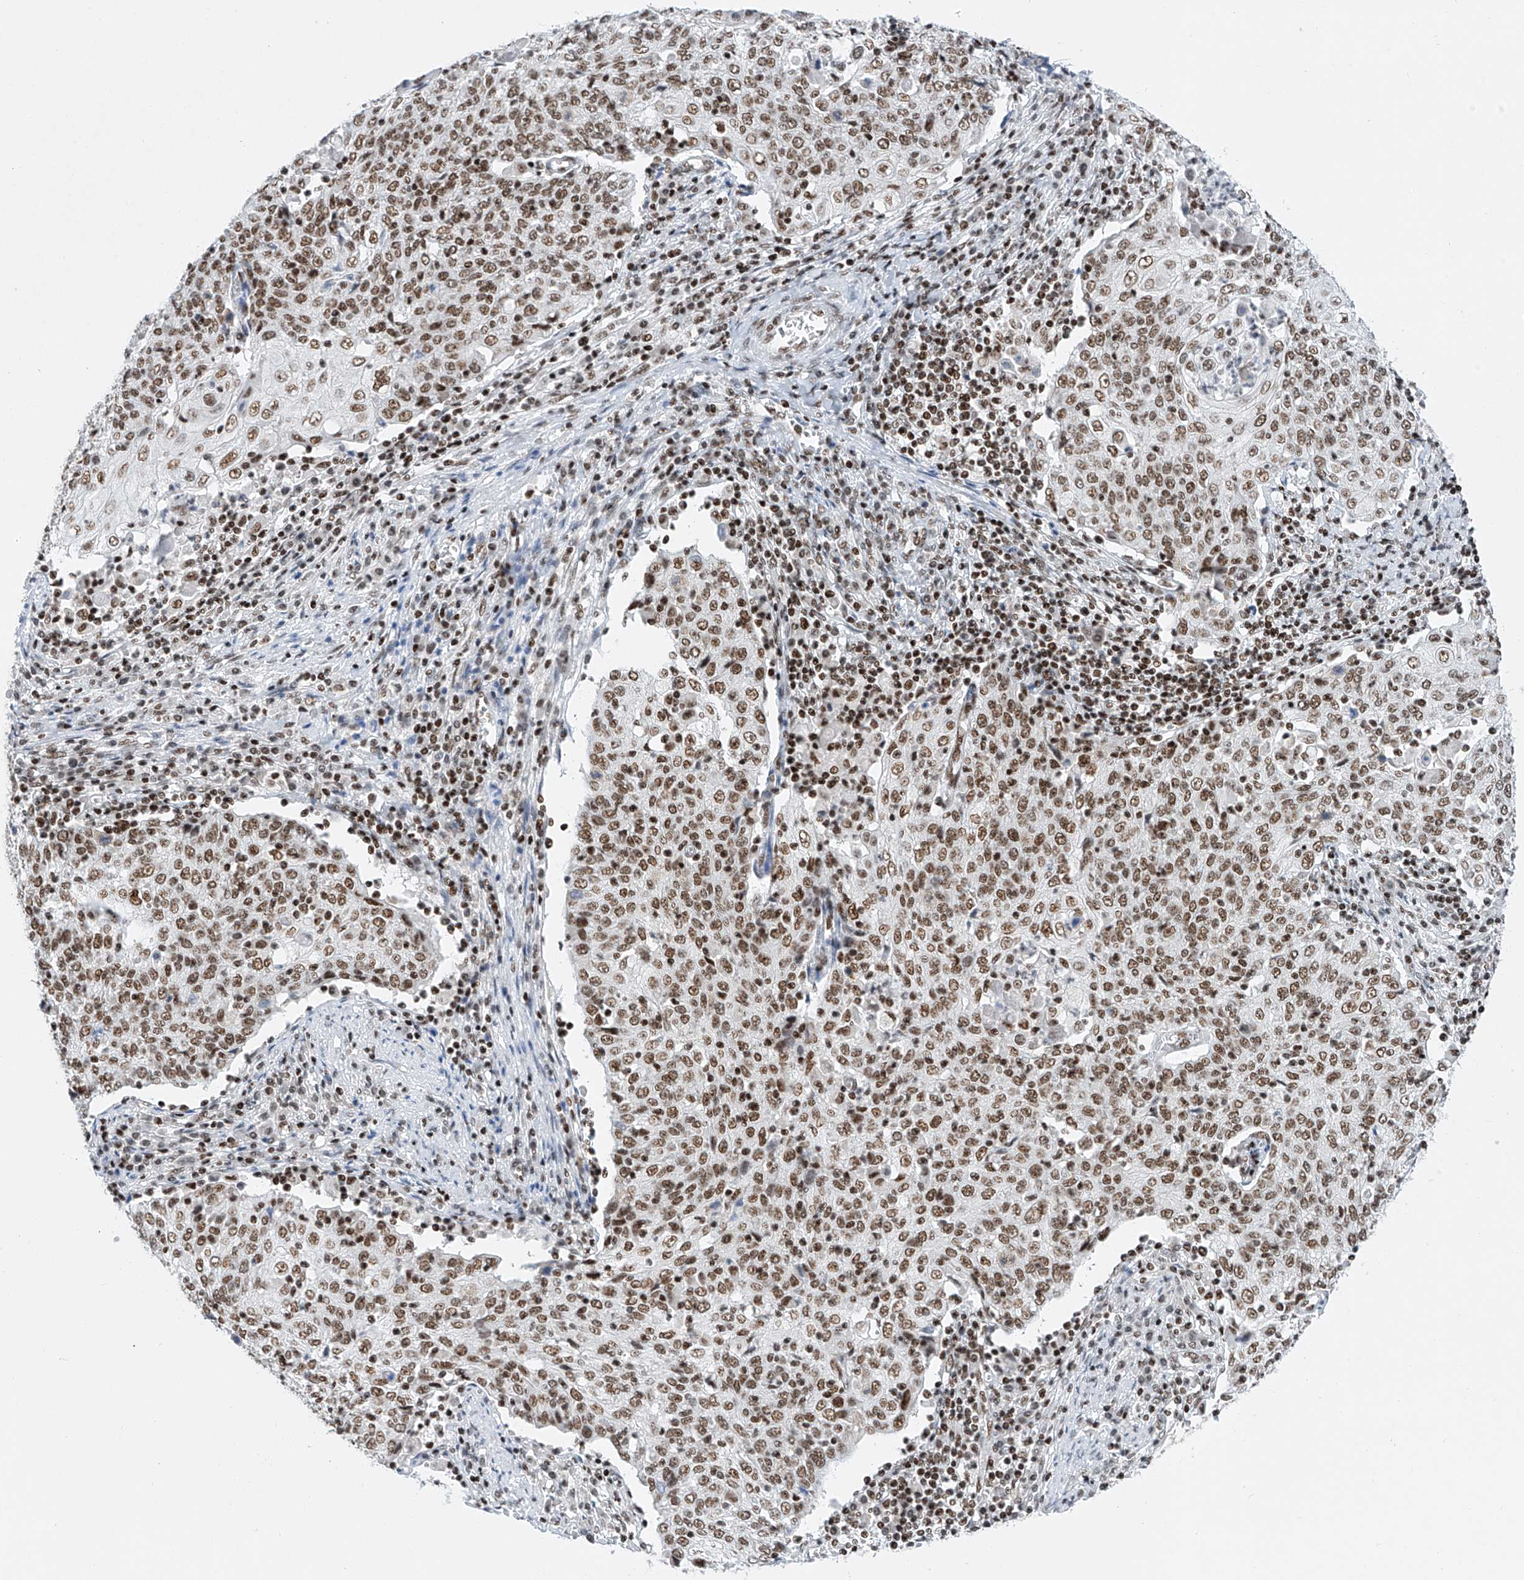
{"staining": {"intensity": "moderate", "quantity": ">75%", "location": "nuclear"}, "tissue": "cervical cancer", "cell_type": "Tumor cells", "image_type": "cancer", "snomed": [{"axis": "morphology", "description": "Squamous cell carcinoma, NOS"}, {"axis": "topography", "description": "Cervix"}], "caption": "Cervical cancer tissue shows moderate nuclear expression in about >75% of tumor cells", "gene": "TAF4", "patient": {"sex": "female", "age": 48}}